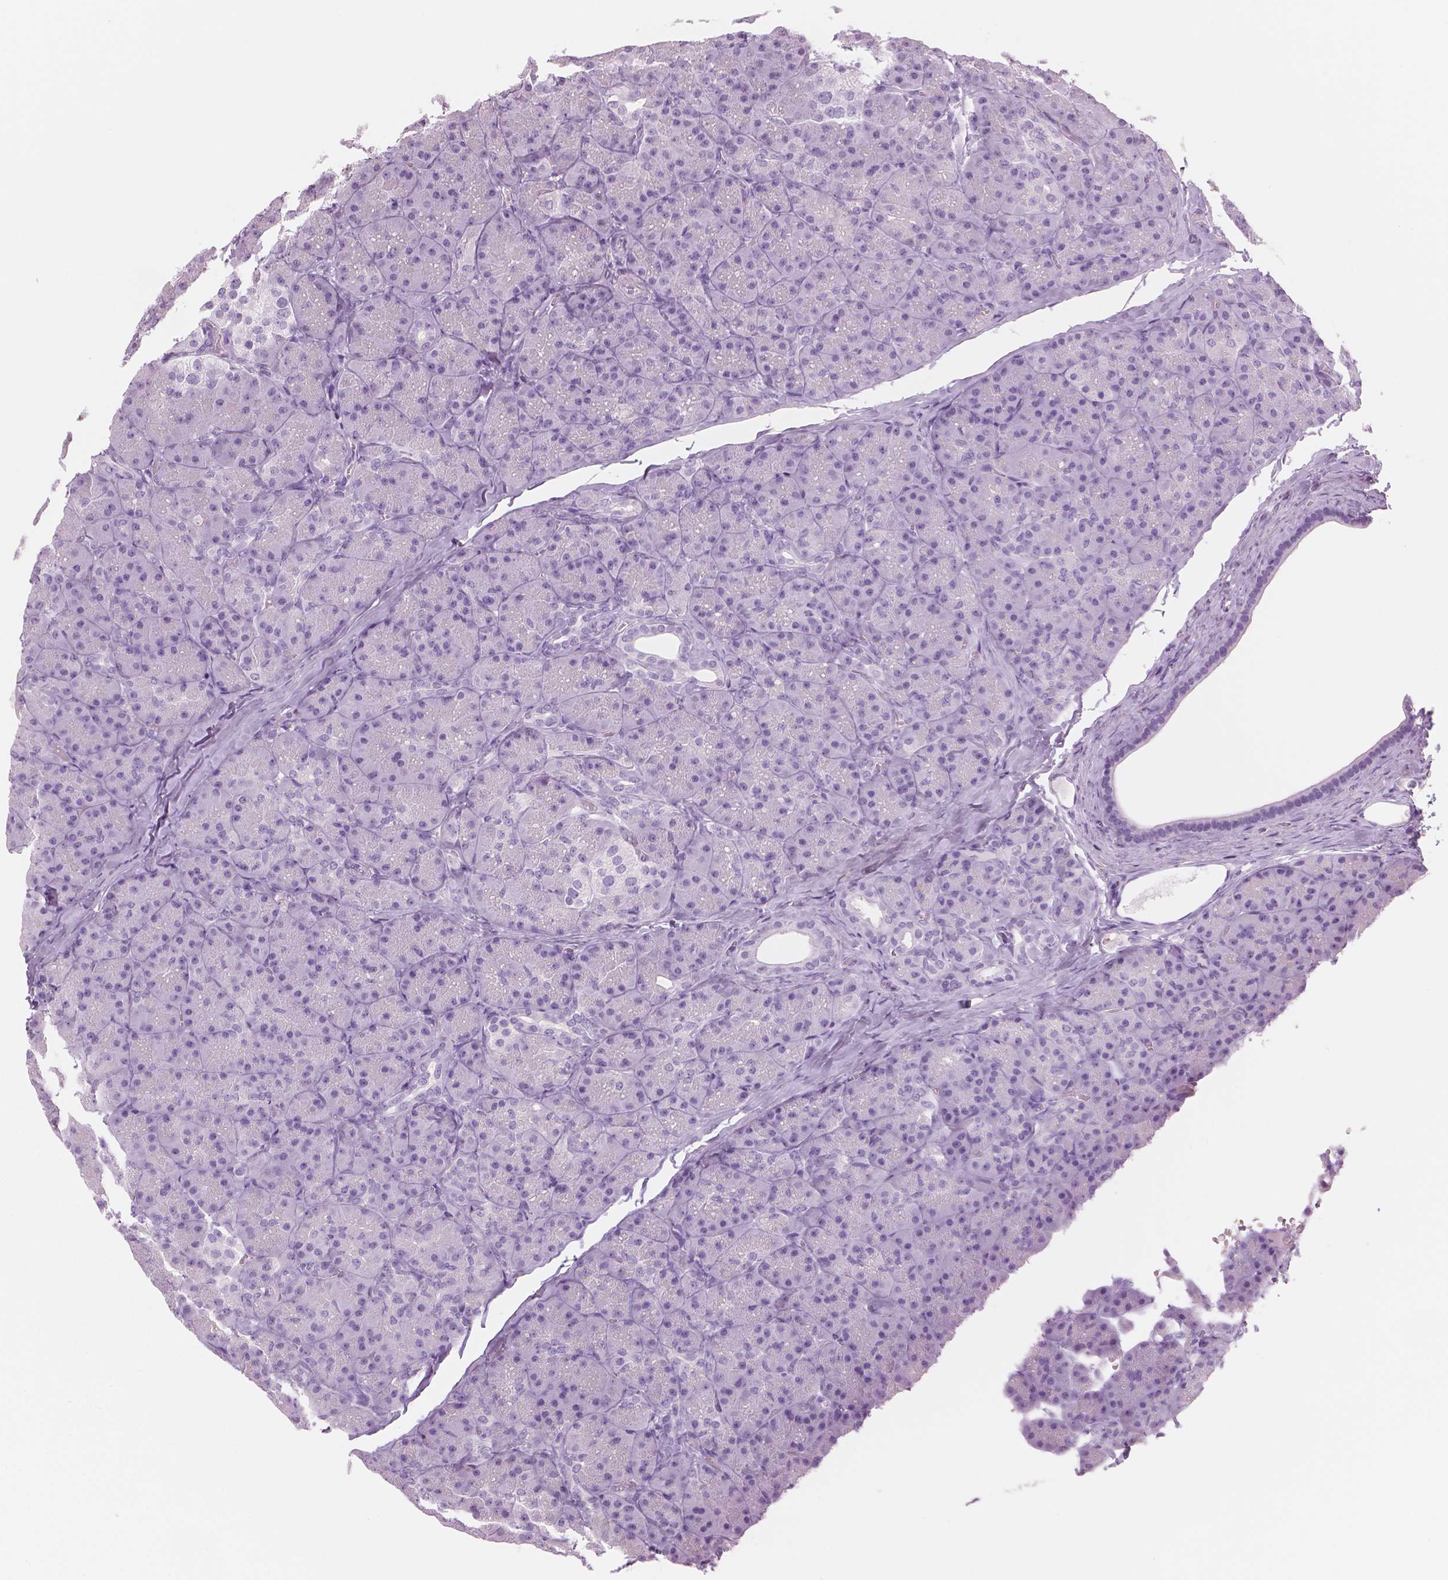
{"staining": {"intensity": "negative", "quantity": "none", "location": "none"}, "tissue": "pancreas", "cell_type": "Exocrine glandular cells", "image_type": "normal", "snomed": [{"axis": "morphology", "description": "Normal tissue, NOS"}, {"axis": "topography", "description": "Pancreas"}], "caption": "Immunohistochemistry (IHC) of benign pancreas demonstrates no staining in exocrine glandular cells.", "gene": "PLIN4", "patient": {"sex": "male", "age": 57}}